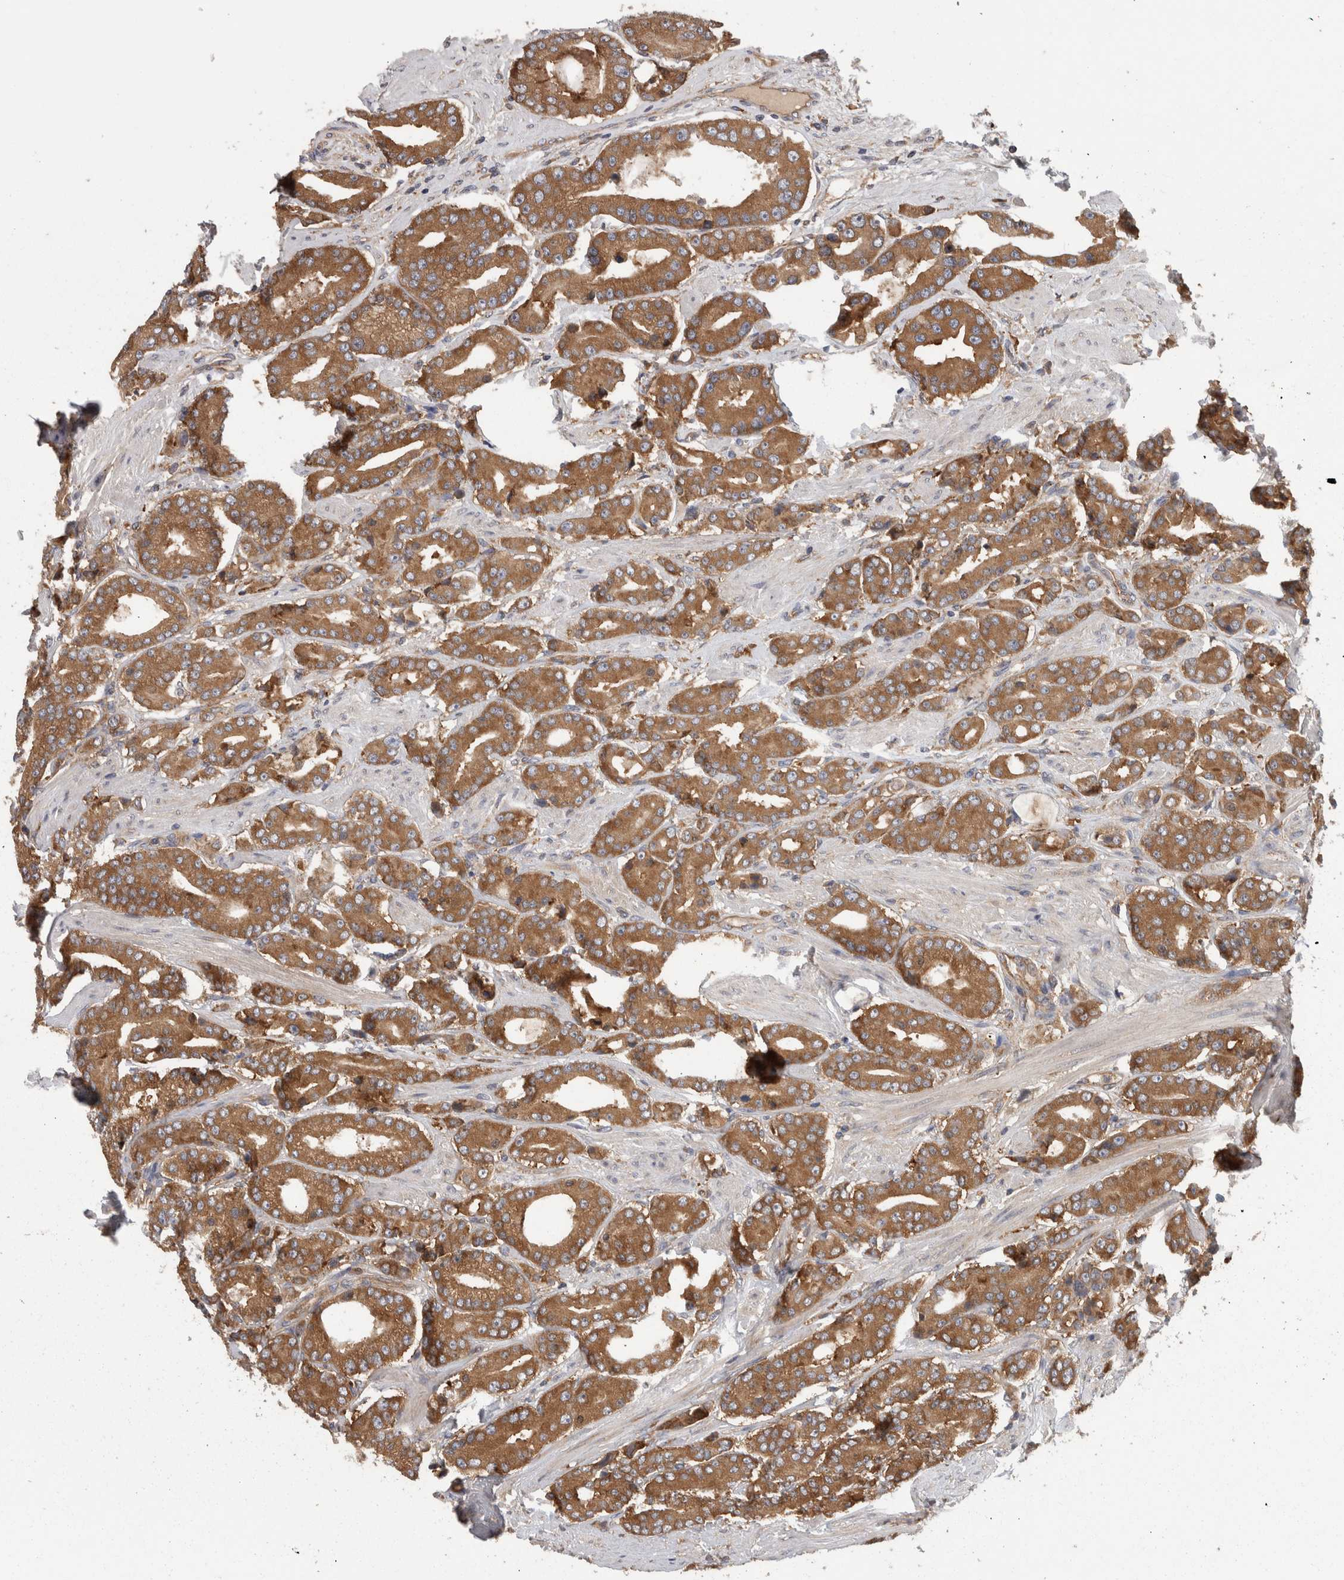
{"staining": {"intensity": "moderate", "quantity": ">75%", "location": "cytoplasmic/membranous"}, "tissue": "prostate cancer", "cell_type": "Tumor cells", "image_type": "cancer", "snomed": [{"axis": "morphology", "description": "Adenocarcinoma, High grade"}, {"axis": "topography", "description": "Prostate"}], "caption": "Human high-grade adenocarcinoma (prostate) stained with a brown dye reveals moderate cytoplasmic/membranous positive staining in approximately >75% of tumor cells.", "gene": "SMCR8", "patient": {"sex": "male", "age": 71}}